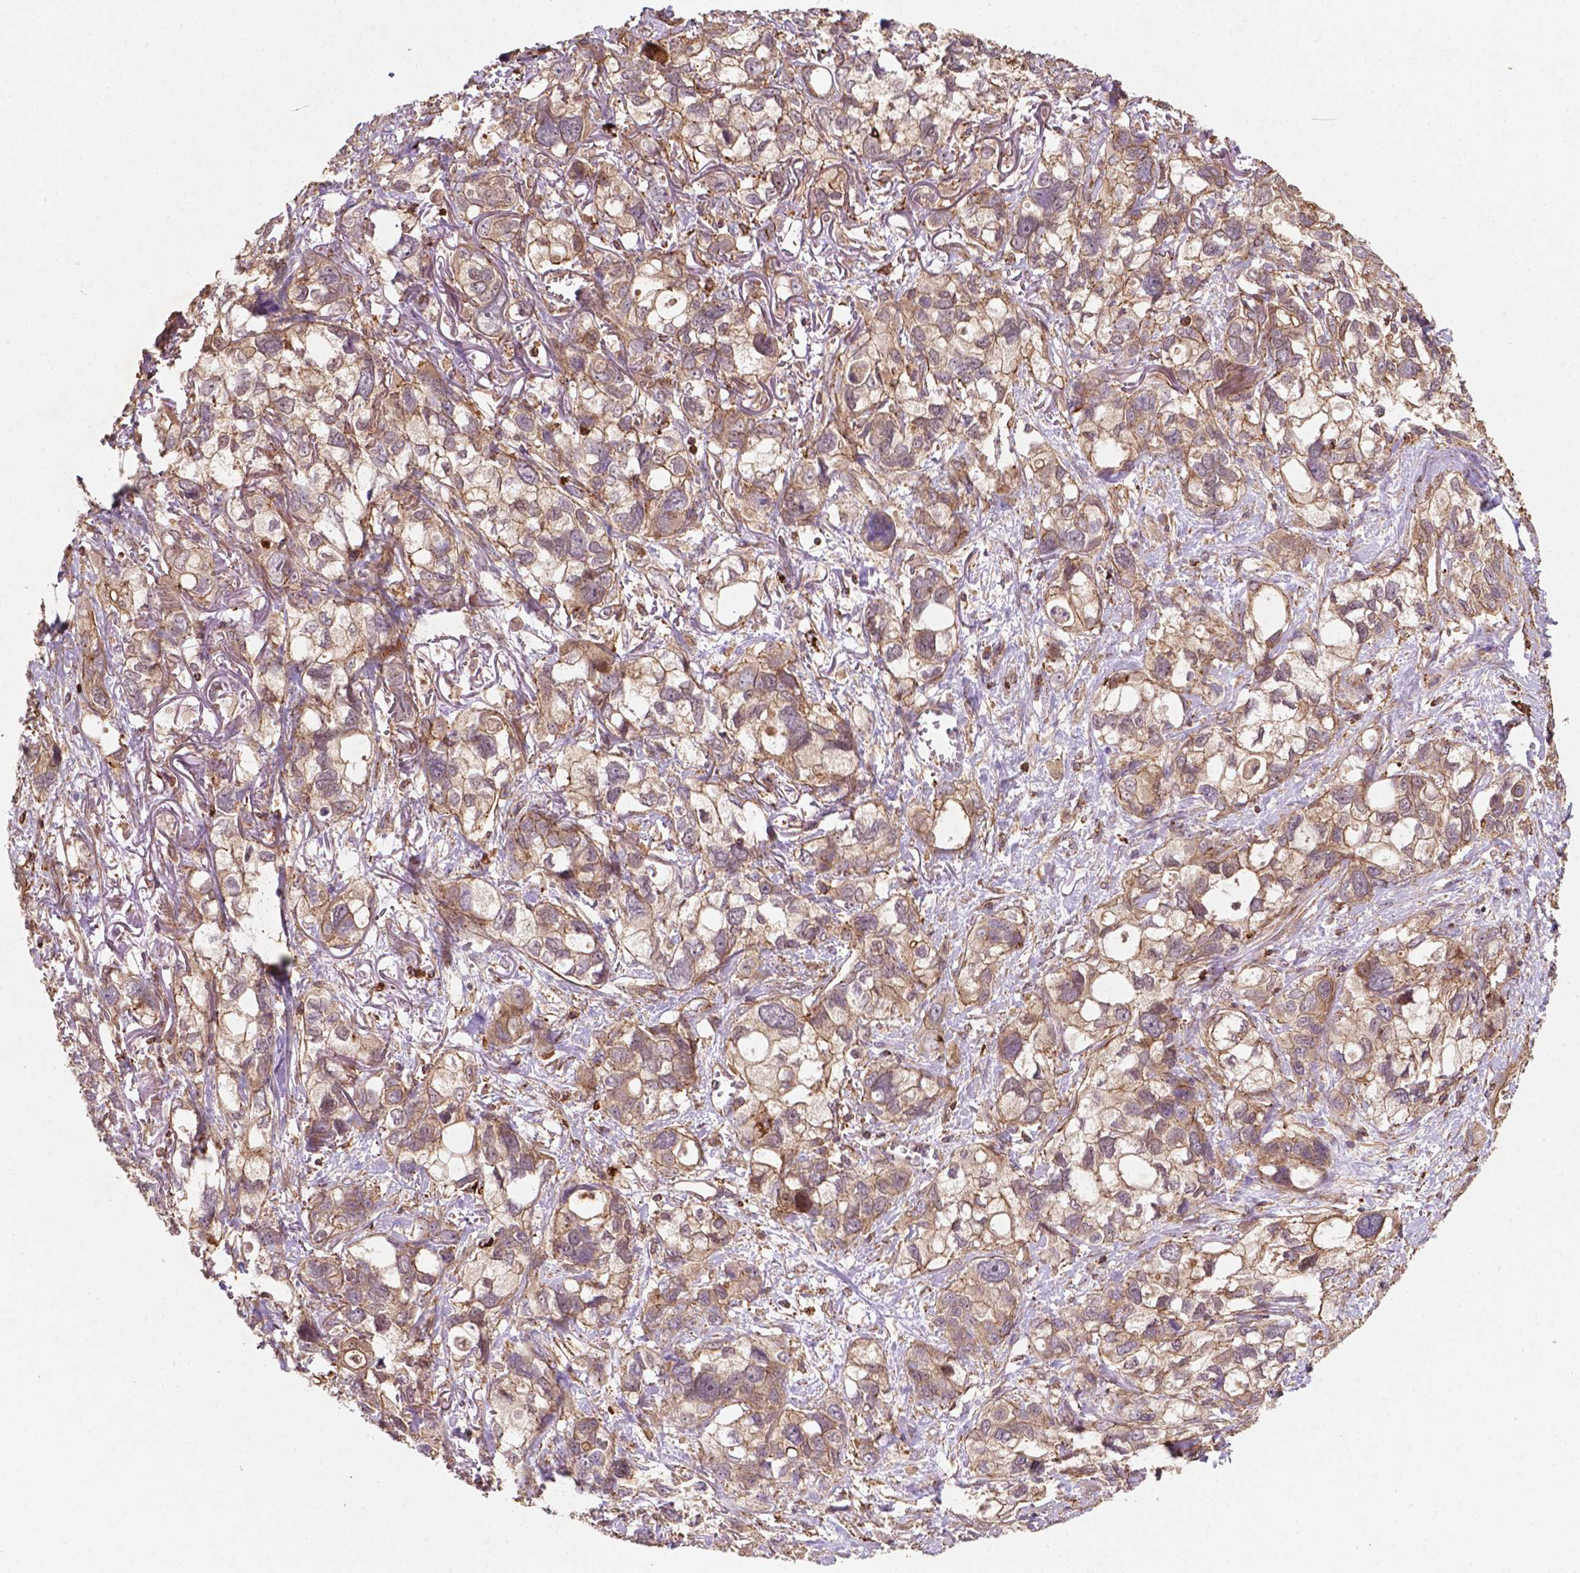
{"staining": {"intensity": "weak", "quantity": ">75%", "location": "cytoplasmic/membranous"}, "tissue": "stomach cancer", "cell_type": "Tumor cells", "image_type": "cancer", "snomed": [{"axis": "morphology", "description": "Adenocarcinoma, NOS"}, {"axis": "topography", "description": "Stomach, upper"}], "caption": "The histopathology image demonstrates staining of stomach cancer, revealing weak cytoplasmic/membranous protein staining (brown color) within tumor cells.", "gene": "ZMYND19", "patient": {"sex": "female", "age": 81}}